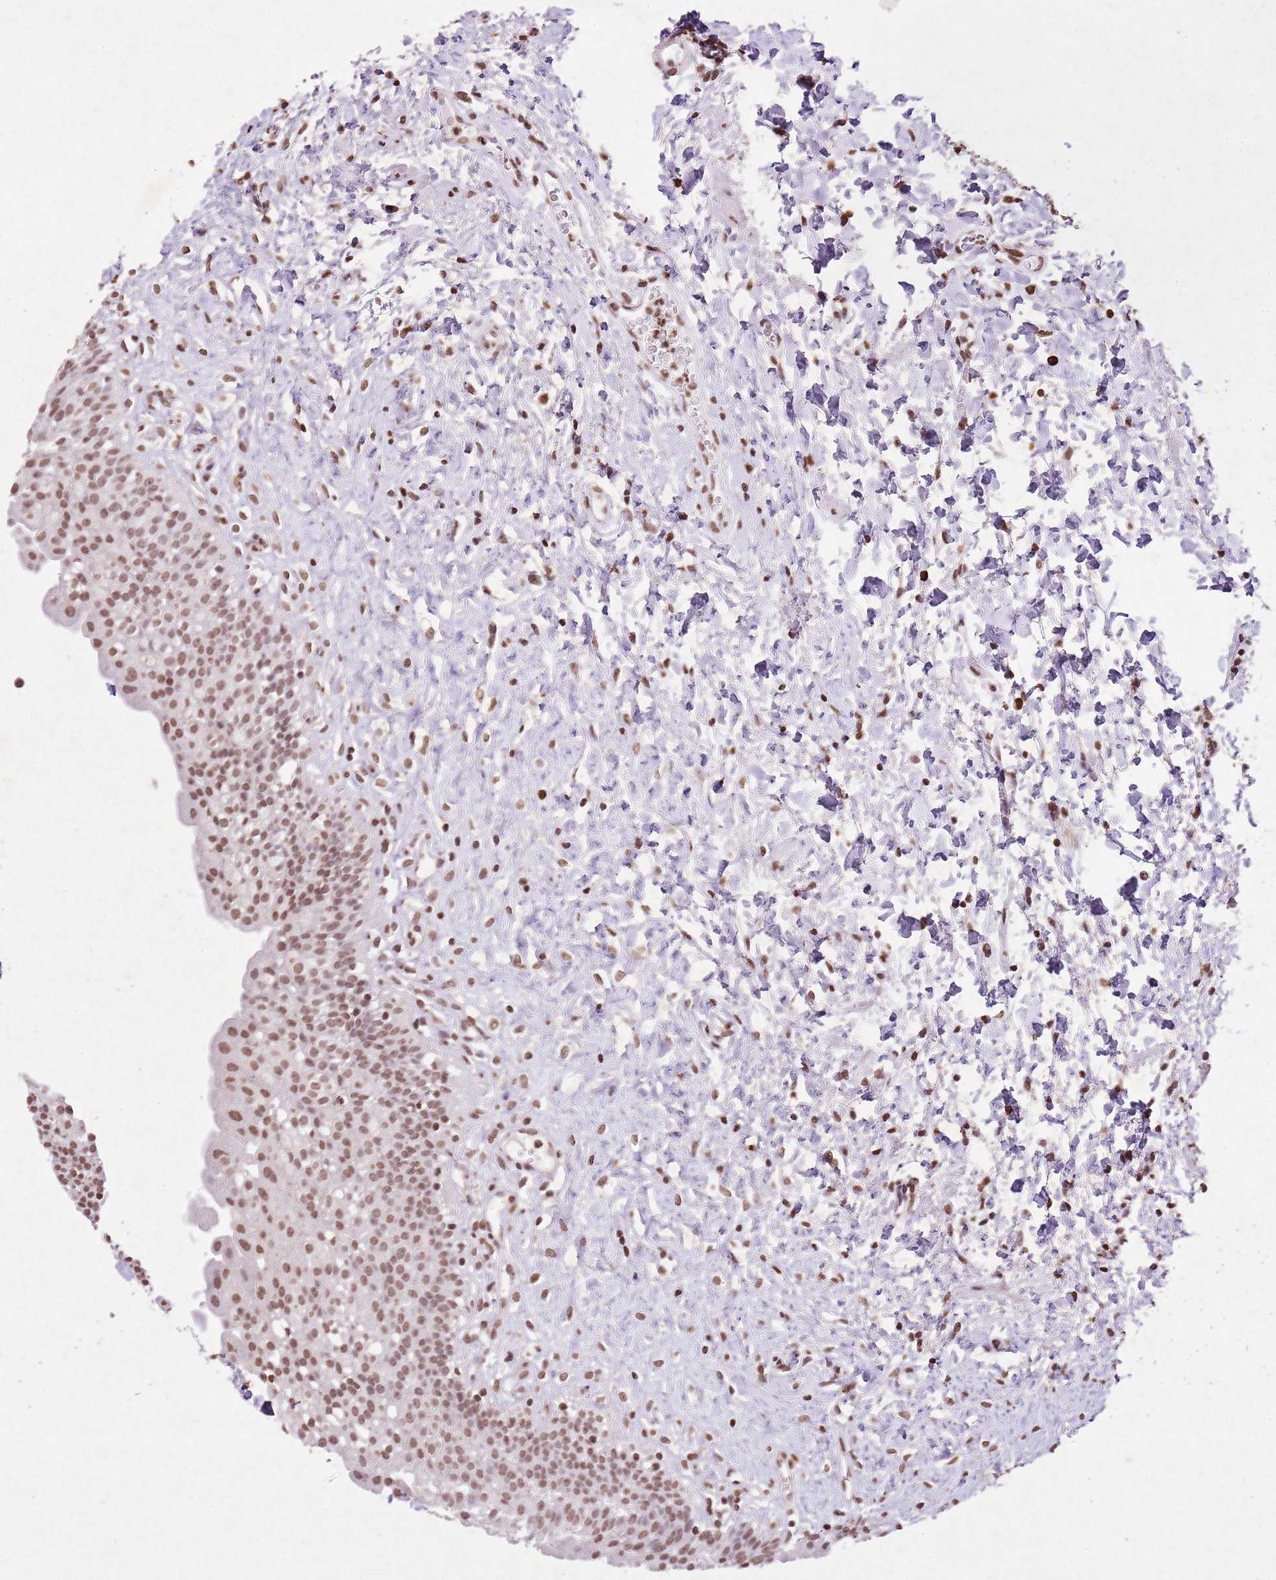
{"staining": {"intensity": "moderate", "quantity": ">75%", "location": "nuclear"}, "tissue": "urinary bladder", "cell_type": "Urothelial cells", "image_type": "normal", "snomed": [{"axis": "morphology", "description": "Normal tissue, NOS"}, {"axis": "topography", "description": "Urinary bladder"}], "caption": "Protein expression analysis of benign human urinary bladder reveals moderate nuclear staining in approximately >75% of urothelial cells. The staining is performed using DAB brown chromogen to label protein expression. The nuclei are counter-stained blue using hematoxylin.", "gene": "BMAL1", "patient": {"sex": "male", "age": 51}}